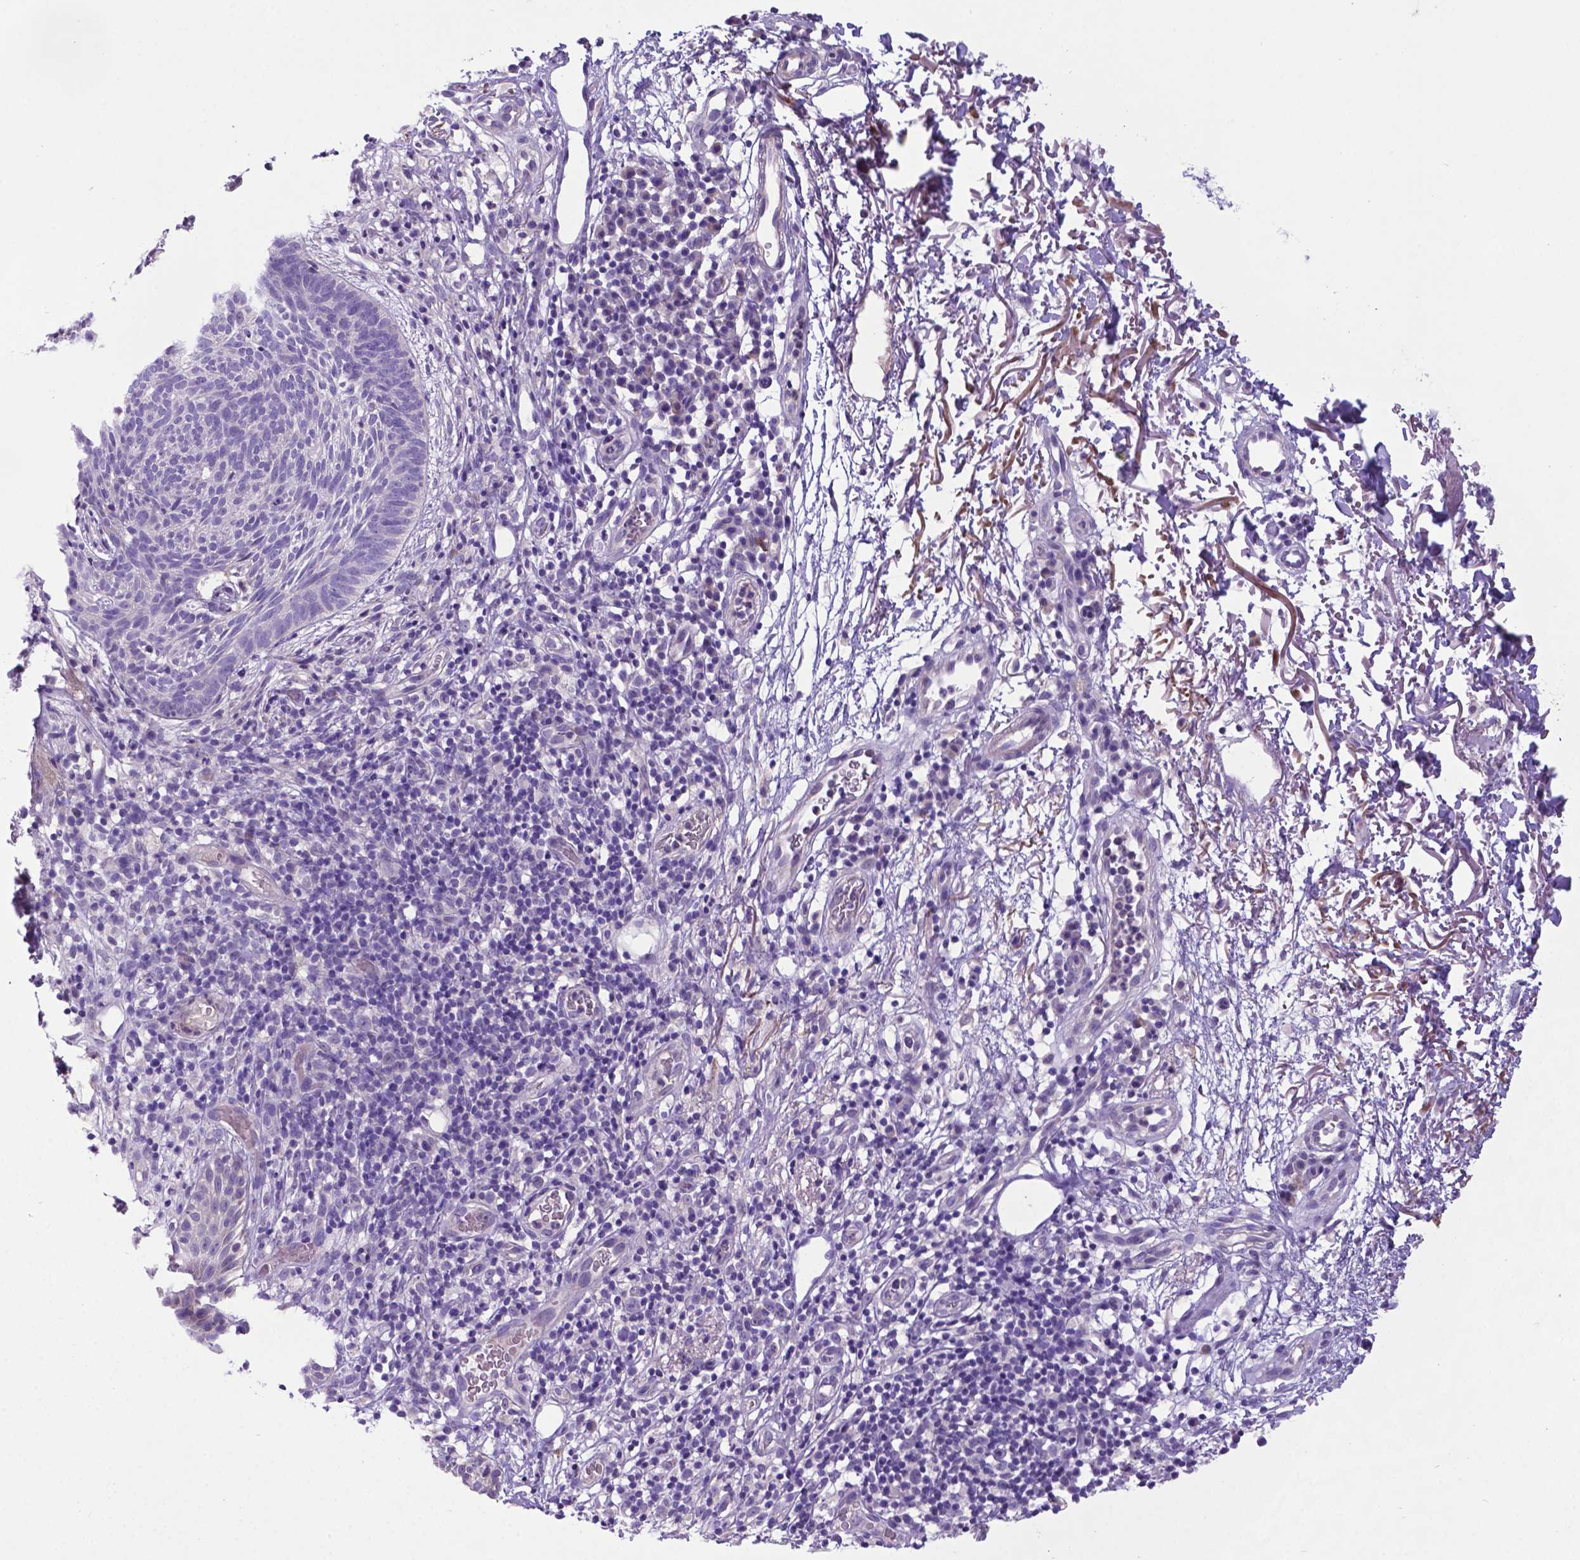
{"staining": {"intensity": "negative", "quantity": "none", "location": "none"}, "tissue": "skin cancer", "cell_type": "Tumor cells", "image_type": "cancer", "snomed": [{"axis": "morphology", "description": "Normal tissue, NOS"}, {"axis": "morphology", "description": "Basal cell carcinoma"}, {"axis": "topography", "description": "Skin"}], "caption": "A high-resolution image shows immunohistochemistry staining of skin basal cell carcinoma, which exhibits no significant positivity in tumor cells.", "gene": "ADRA2B", "patient": {"sex": "male", "age": 68}}